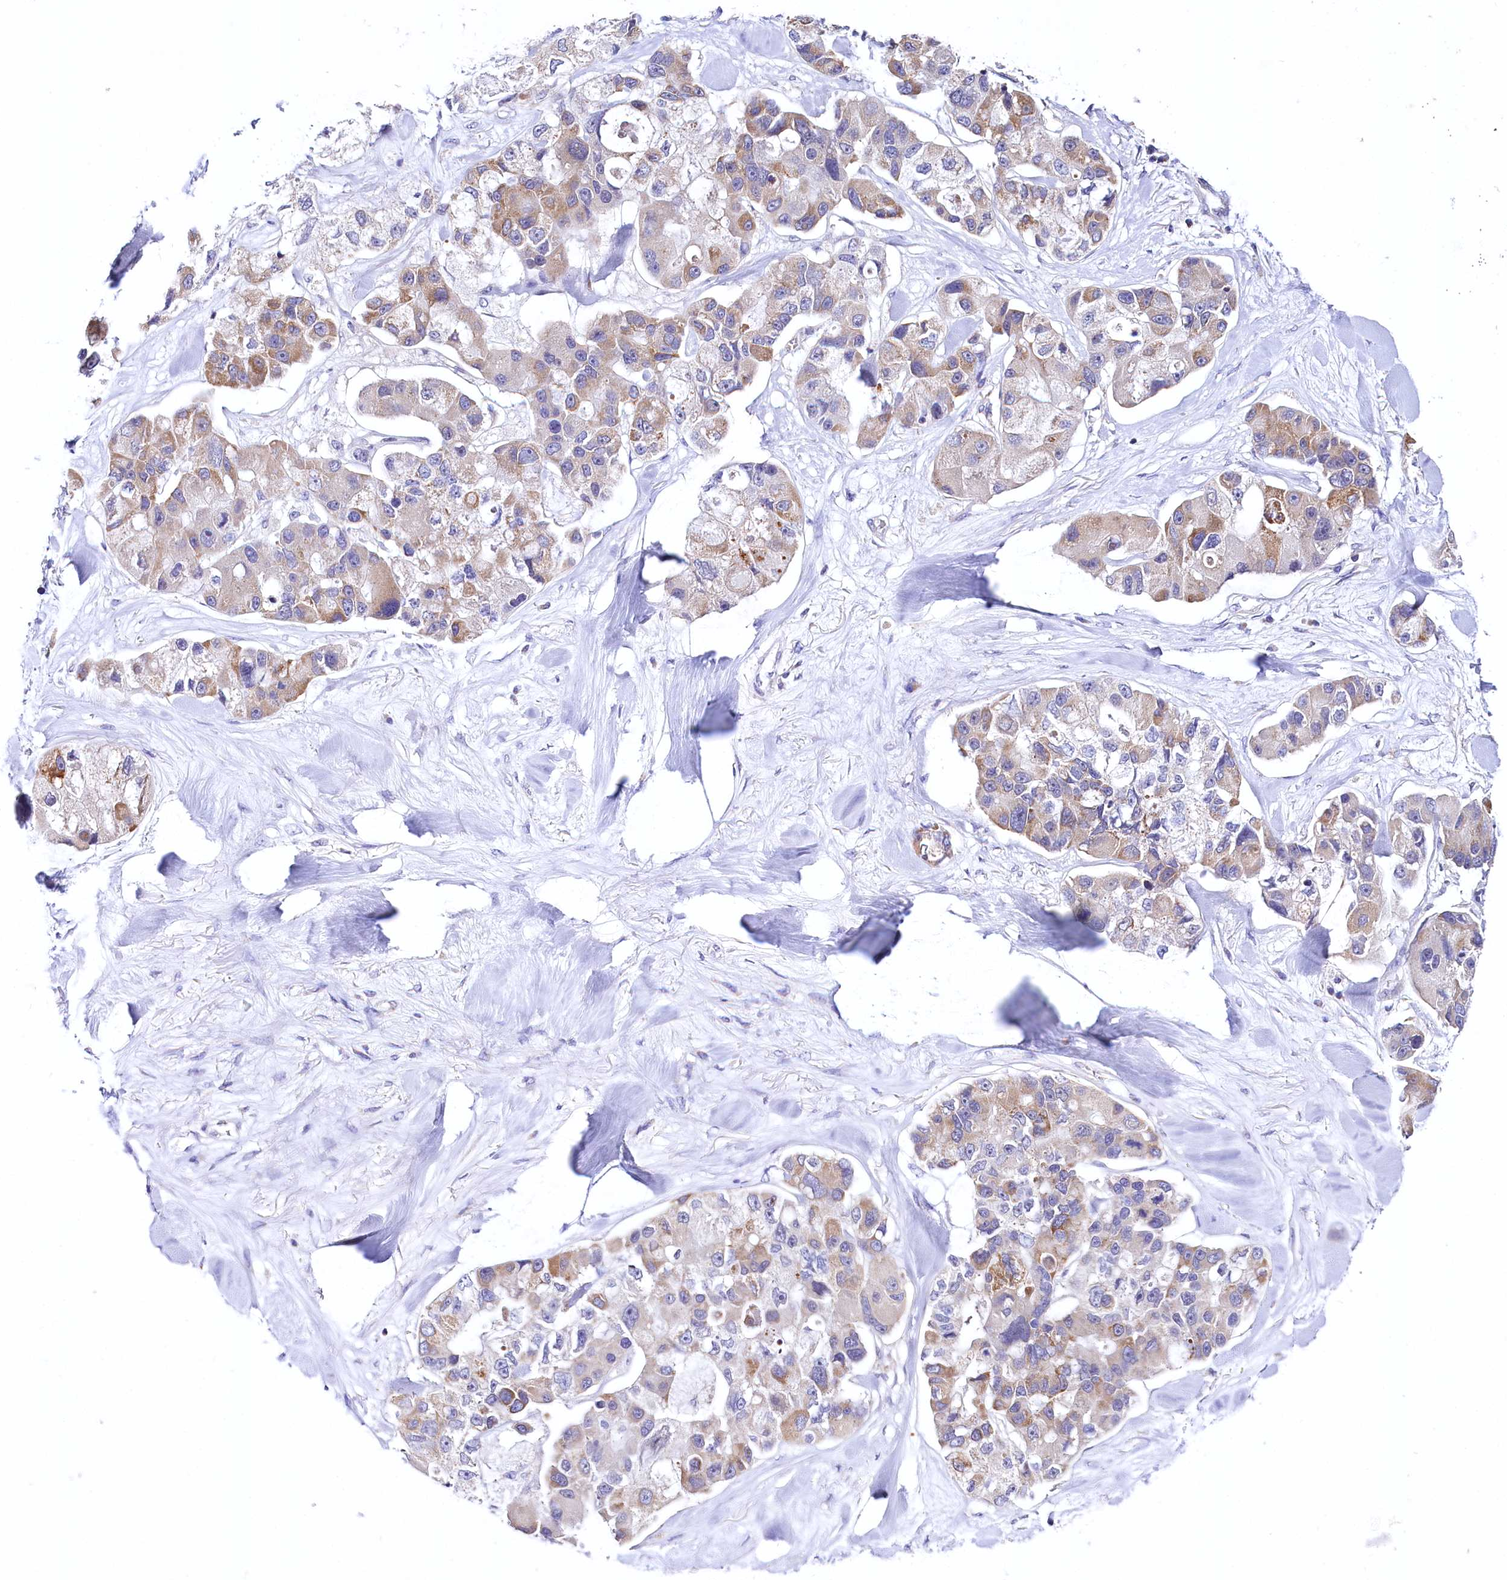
{"staining": {"intensity": "moderate", "quantity": "25%-75%", "location": "cytoplasmic/membranous"}, "tissue": "lung cancer", "cell_type": "Tumor cells", "image_type": "cancer", "snomed": [{"axis": "morphology", "description": "Adenocarcinoma, NOS"}, {"axis": "topography", "description": "Lung"}], "caption": "Immunohistochemistry (IHC) photomicrograph of neoplastic tissue: human adenocarcinoma (lung) stained using immunohistochemistry (IHC) displays medium levels of moderate protein expression localized specifically in the cytoplasmic/membranous of tumor cells, appearing as a cytoplasmic/membranous brown color.", "gene": "CEP295", "patient": {"sex": "female", "age": 54}}